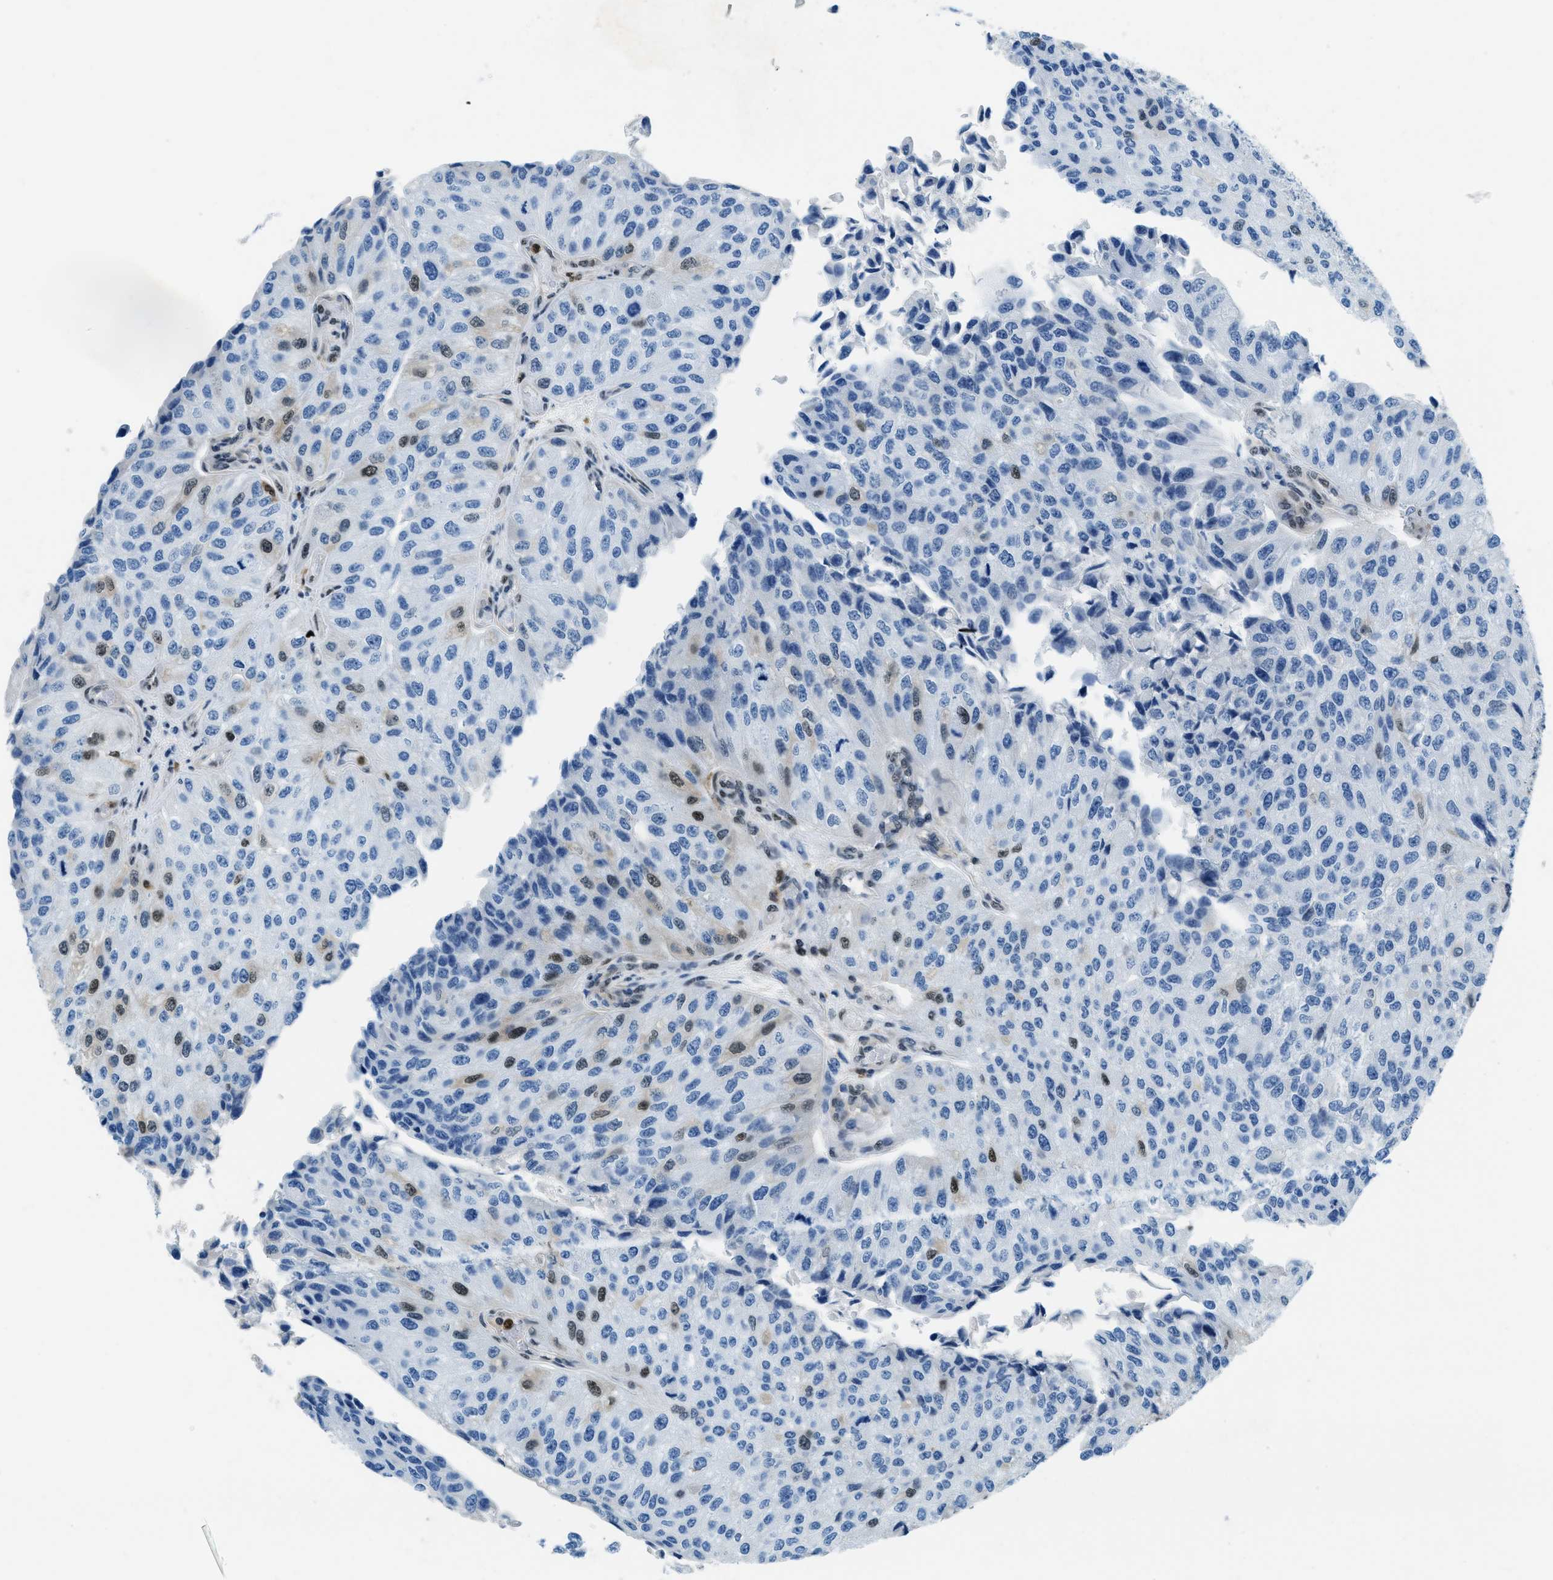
{"staining": {"intensity": "moderate", "quantity": "<25%", "location": "nuclear"}, "tissue": "urothelial cancer", "cell_type": "Tumor cells", "image_type": "cancer", "snomed": [{"axis": "morphology", "description": "Urothelial carcinoma, High grade"}, {"axis": "topography", "description": "Kidney"}, {"axis": "topography", "description": "Urinary bladder"}], "caption": "Immunohistochemical staining of human urothelial cancer displays low levels of moderate nuclear protein staining in approximately <25% of tumor cells. (Stains: DAB in brown, nuclei in blue, Microscopy: brightfield microscopy at high magnification).", "gene": "OGFR", "patient": {"sex": "male", "age": 77}}